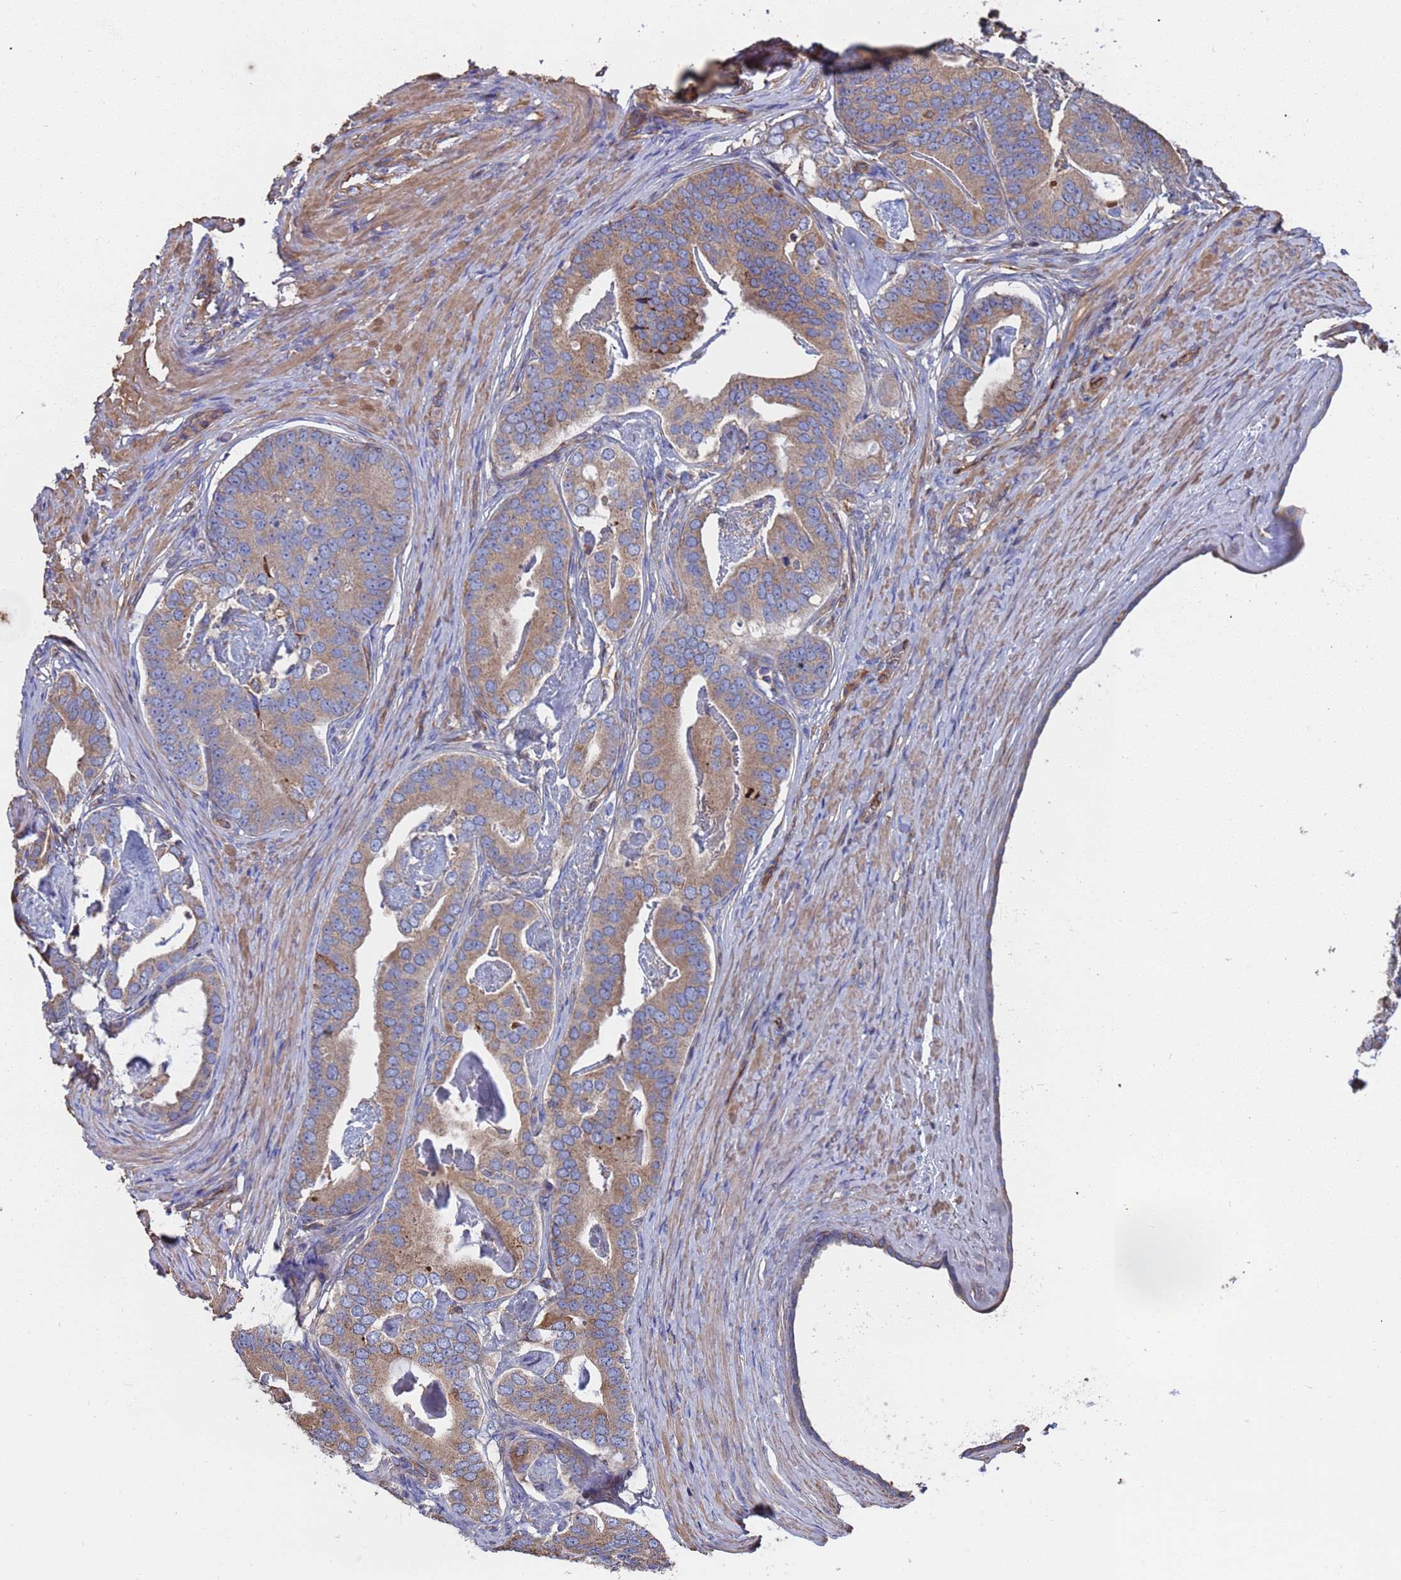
{"staining": {"intensity": "moderate", "quantity": ">75%", "location": "cytoplasmic/membranous"}, "tissue": "prostate cancer", "cell_type": "Tumor cells", "image_type": "cancer", "snomed": [{"axis": "morphology", "description": "Adenocarcinoma, Low grade"}, {"axis": "topography", "description": "Prostate"}], "caption": "Brown immunohistochemical staining in human prostate cancer (adenocarcinoma (low-grade)) displays moderate cytoplasmic/membranous expression in approximately >75% of tumor cells.", "gene": "PYCR1", "patient": {"sex": "male", "age": 71}}